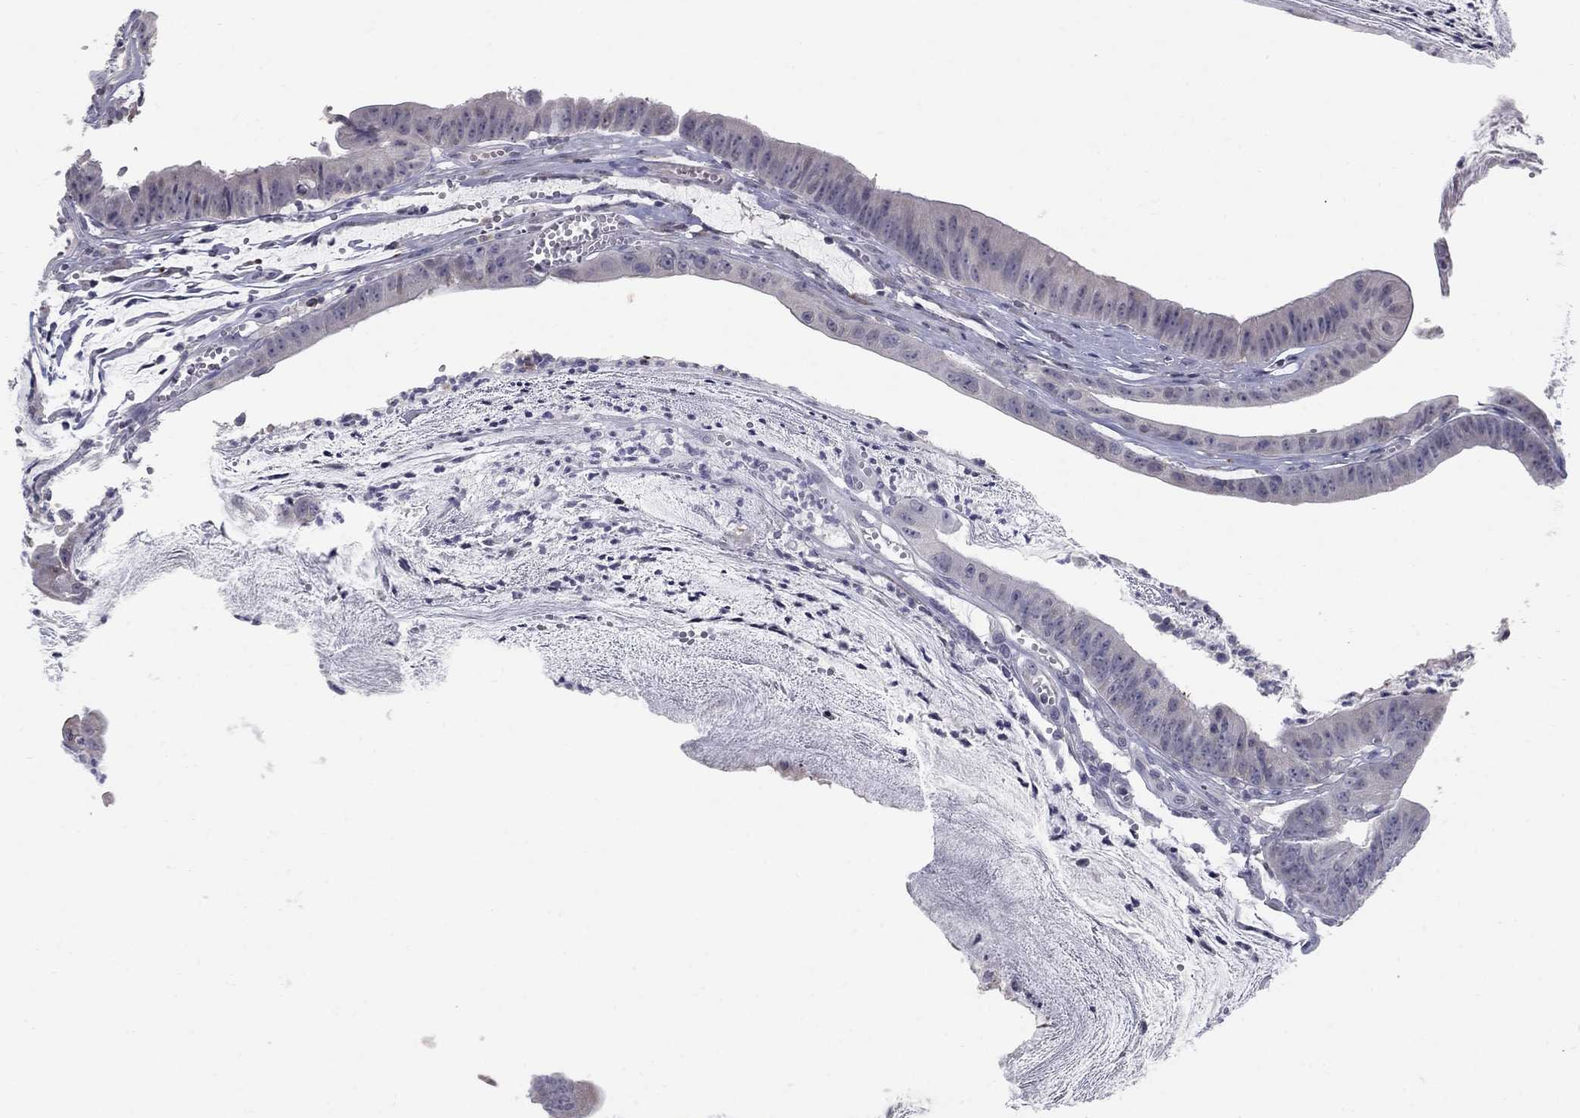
{"staining": {"intensity": "negative", "quantity": "none", "location": "none"}, "tissue": "colorectal cancer", "cell_type": "Tumor cells", "image_type": "cancer", "snomed": [{"axis": "morphology", "description": "Adenocarcinoma, NOS"}, {"axis": "topography", "description": "Colon"}], "caption": "This is a histopathology image of immunohistochemistry staining of colorectal cancer, which shows no staining in tumor cells.", "gene": "NTRK2", "patient": {"sex": "female", "age": 69}}